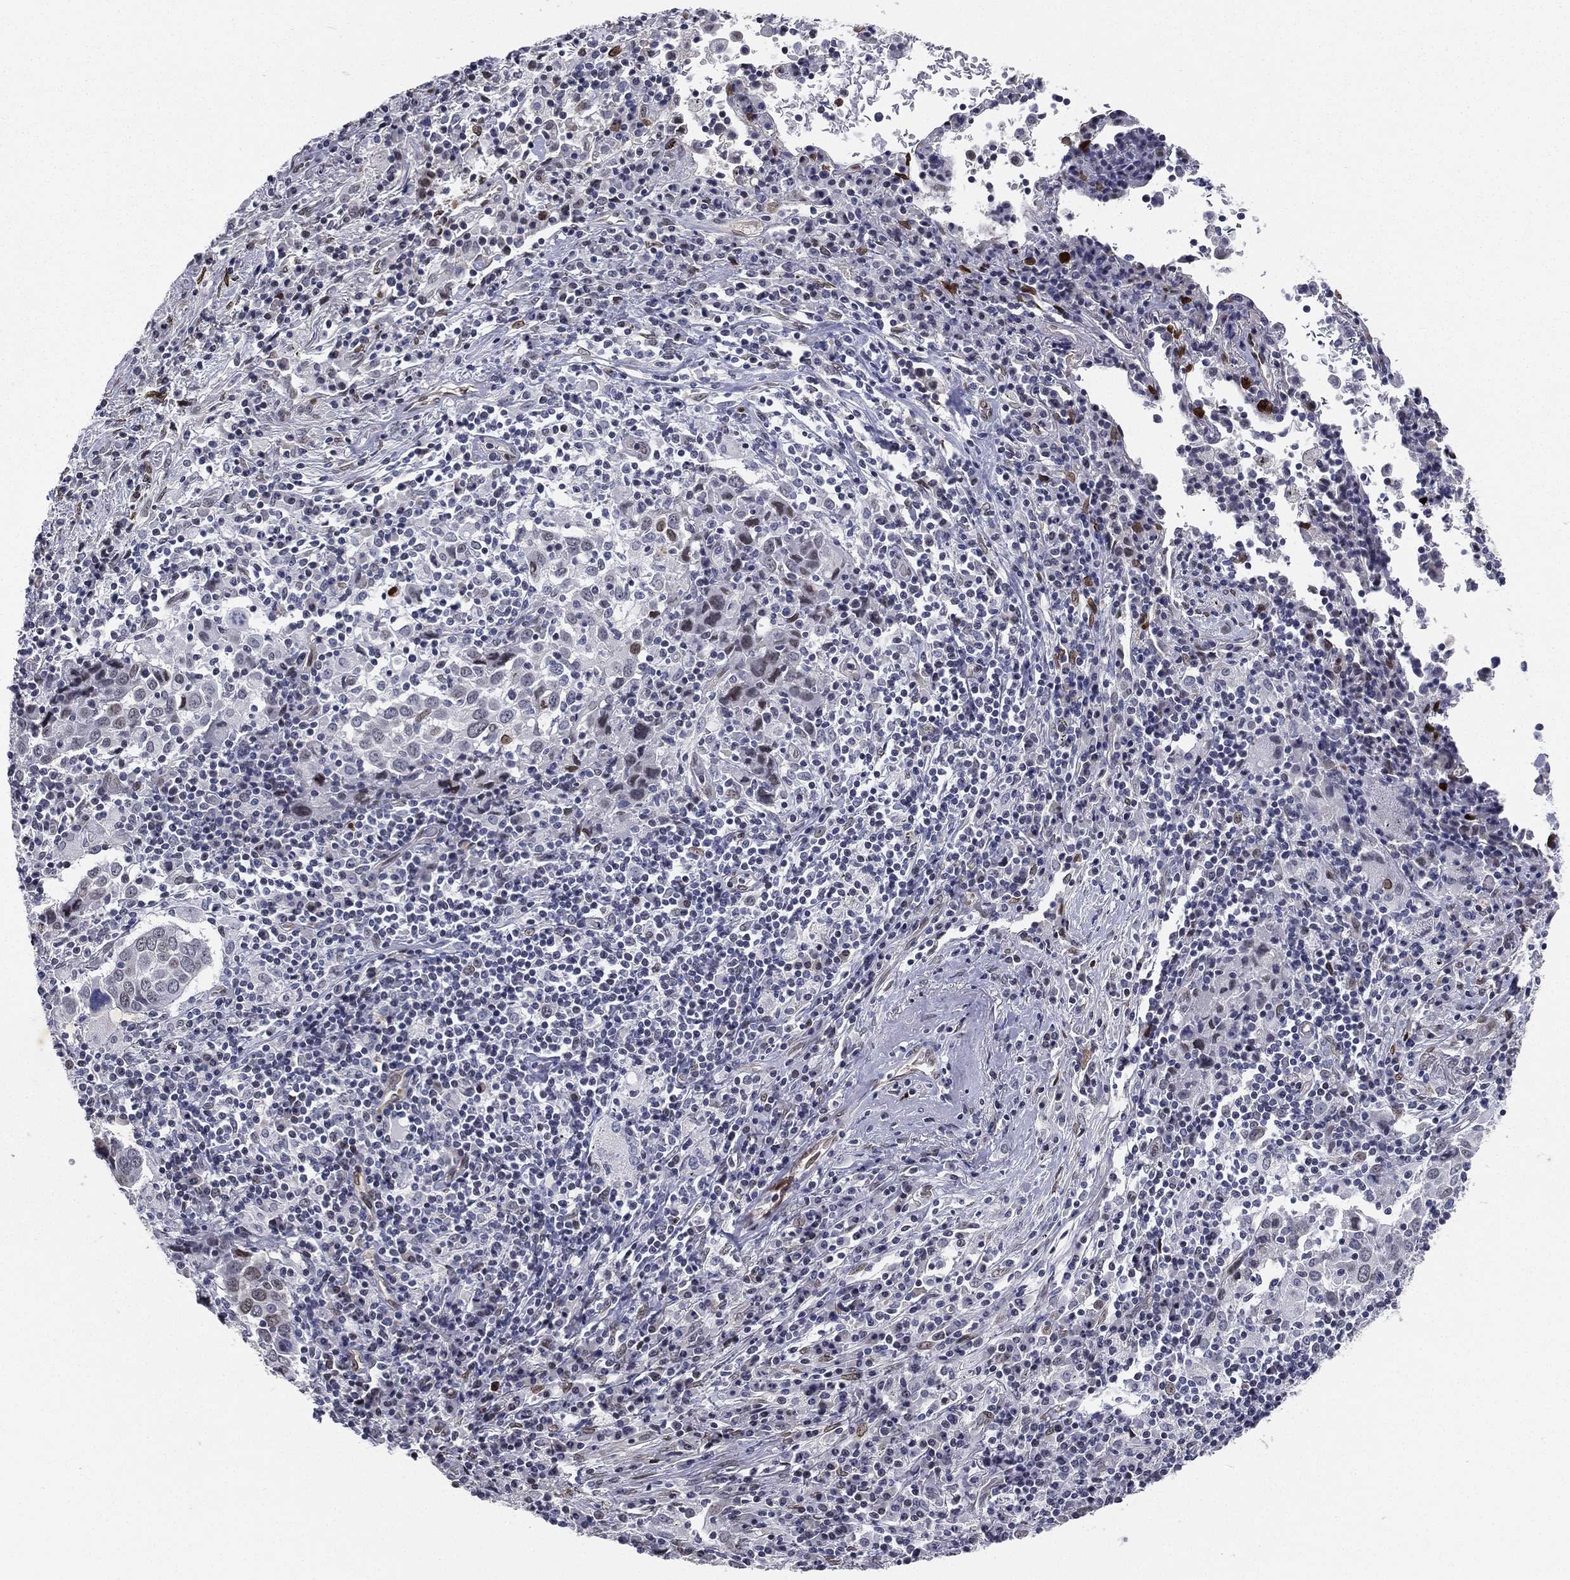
{"staining": {"intensity": "negative", "quantity": "none", "location": "none"}, "tissue": "lung cancer", "cell_type": "Tumor cells", "image_type": "cancer", "snomed": [{"axis": "morphology", "description": "Squamous cell carcinoma, NOS"}, {"axis": "topography", "description": "Lung"}], "caption": "Immunohistochemical staining of human squamous cell carcinoma (lung) demonstrates no significant staining in tumor cells.", "gene": "LMNB1", "patient": {"sex": "male", "age": 57}}